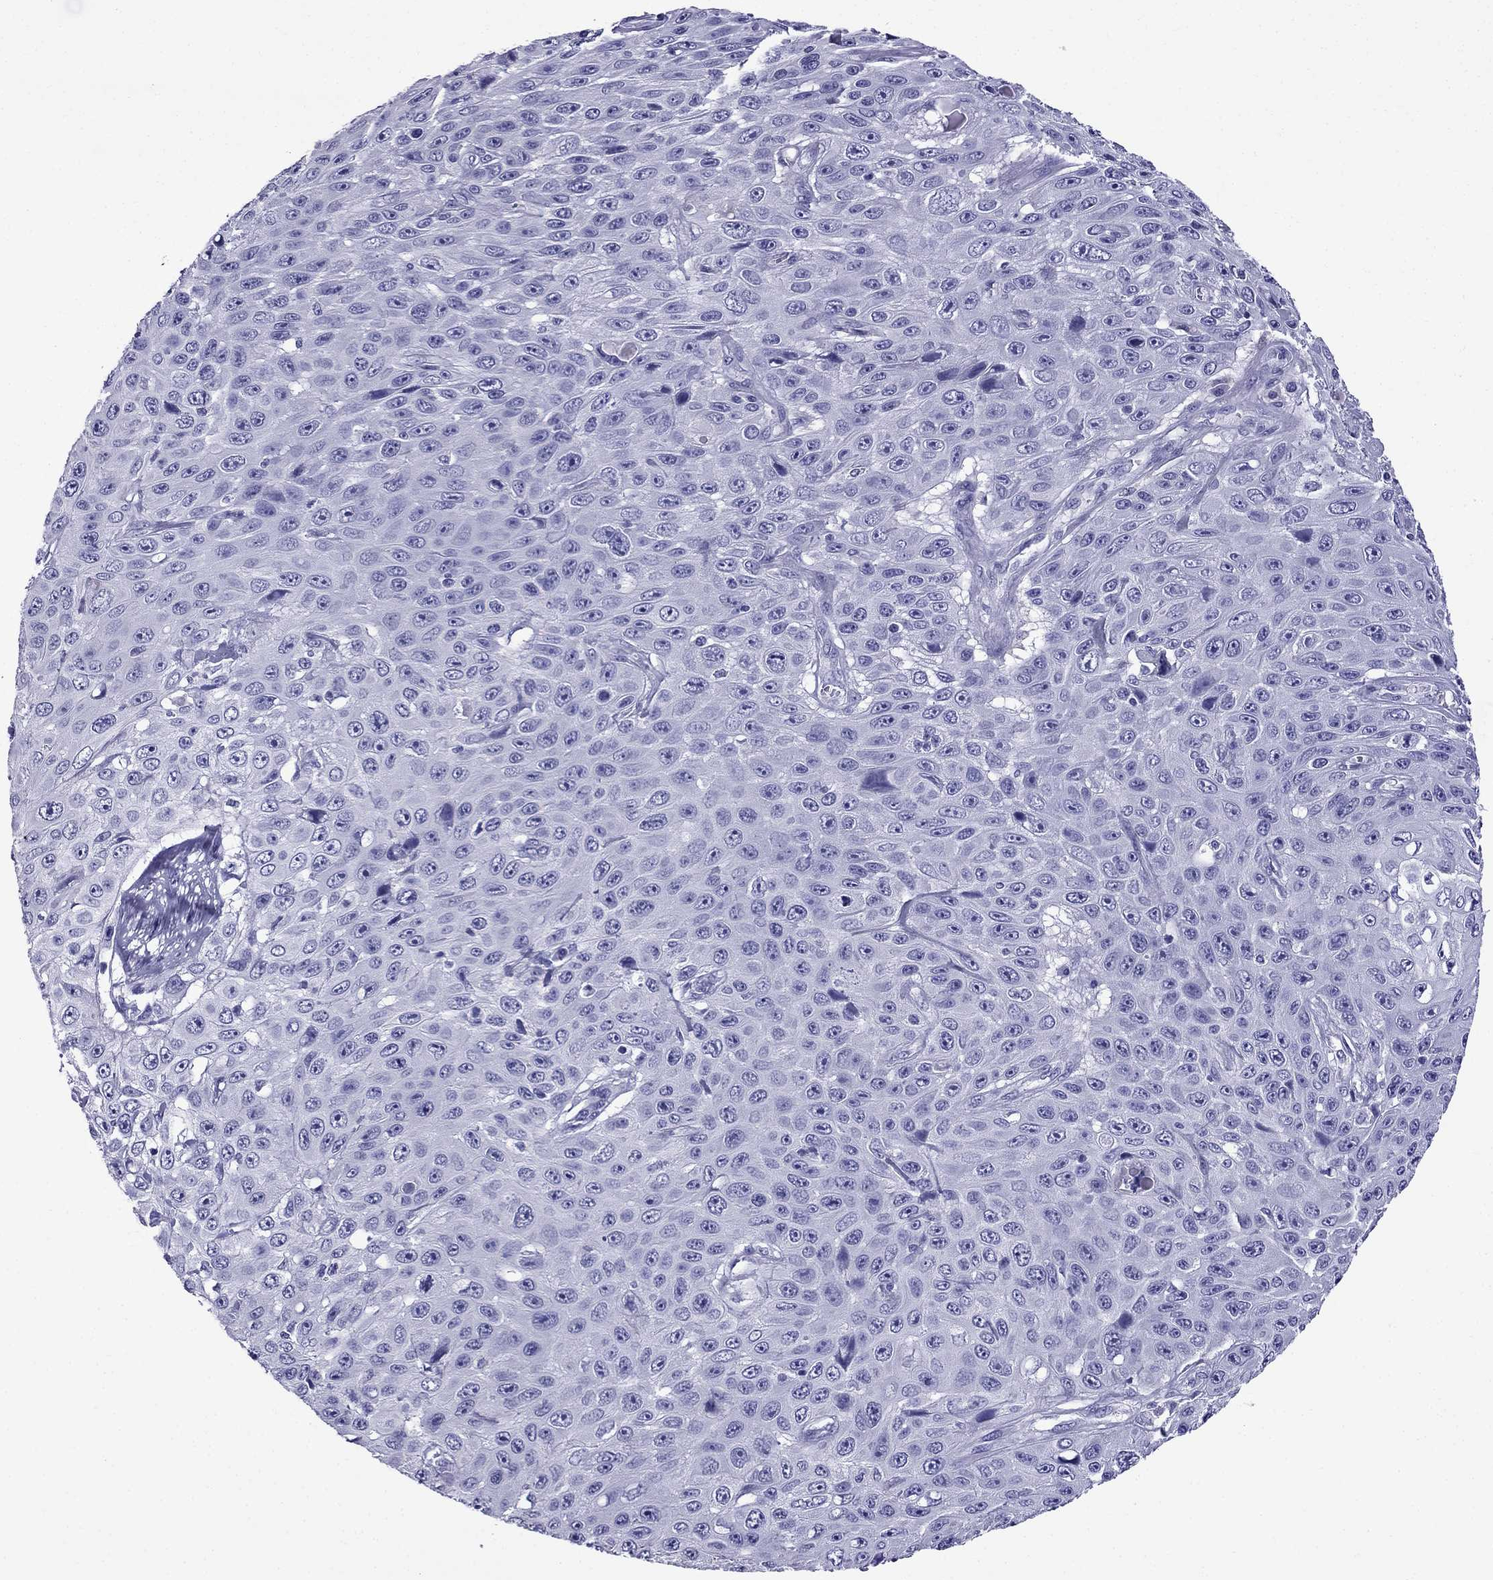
{"staining": {"intensity": "negative", "quantity": "none", "location": "none"}, "tissue": "skin cancer", "cell_type": "Tumor cells", "image_type": "cancer", "snomed": [{"axis": "morphology", "description": "Squamous cell carcinoma, NOS"}, {"axis": "topography", "description": "Skin"}], "caption": "This is a image of immunohistochemistry (IHC) staining of squamous cell carcinoma (skin), which shows no positivity in tumor cells. (DAB immunohistochemistry (IHC), high magnification).", "gene": "ARR3", "patient": {"sex": "male", "age": 82}}